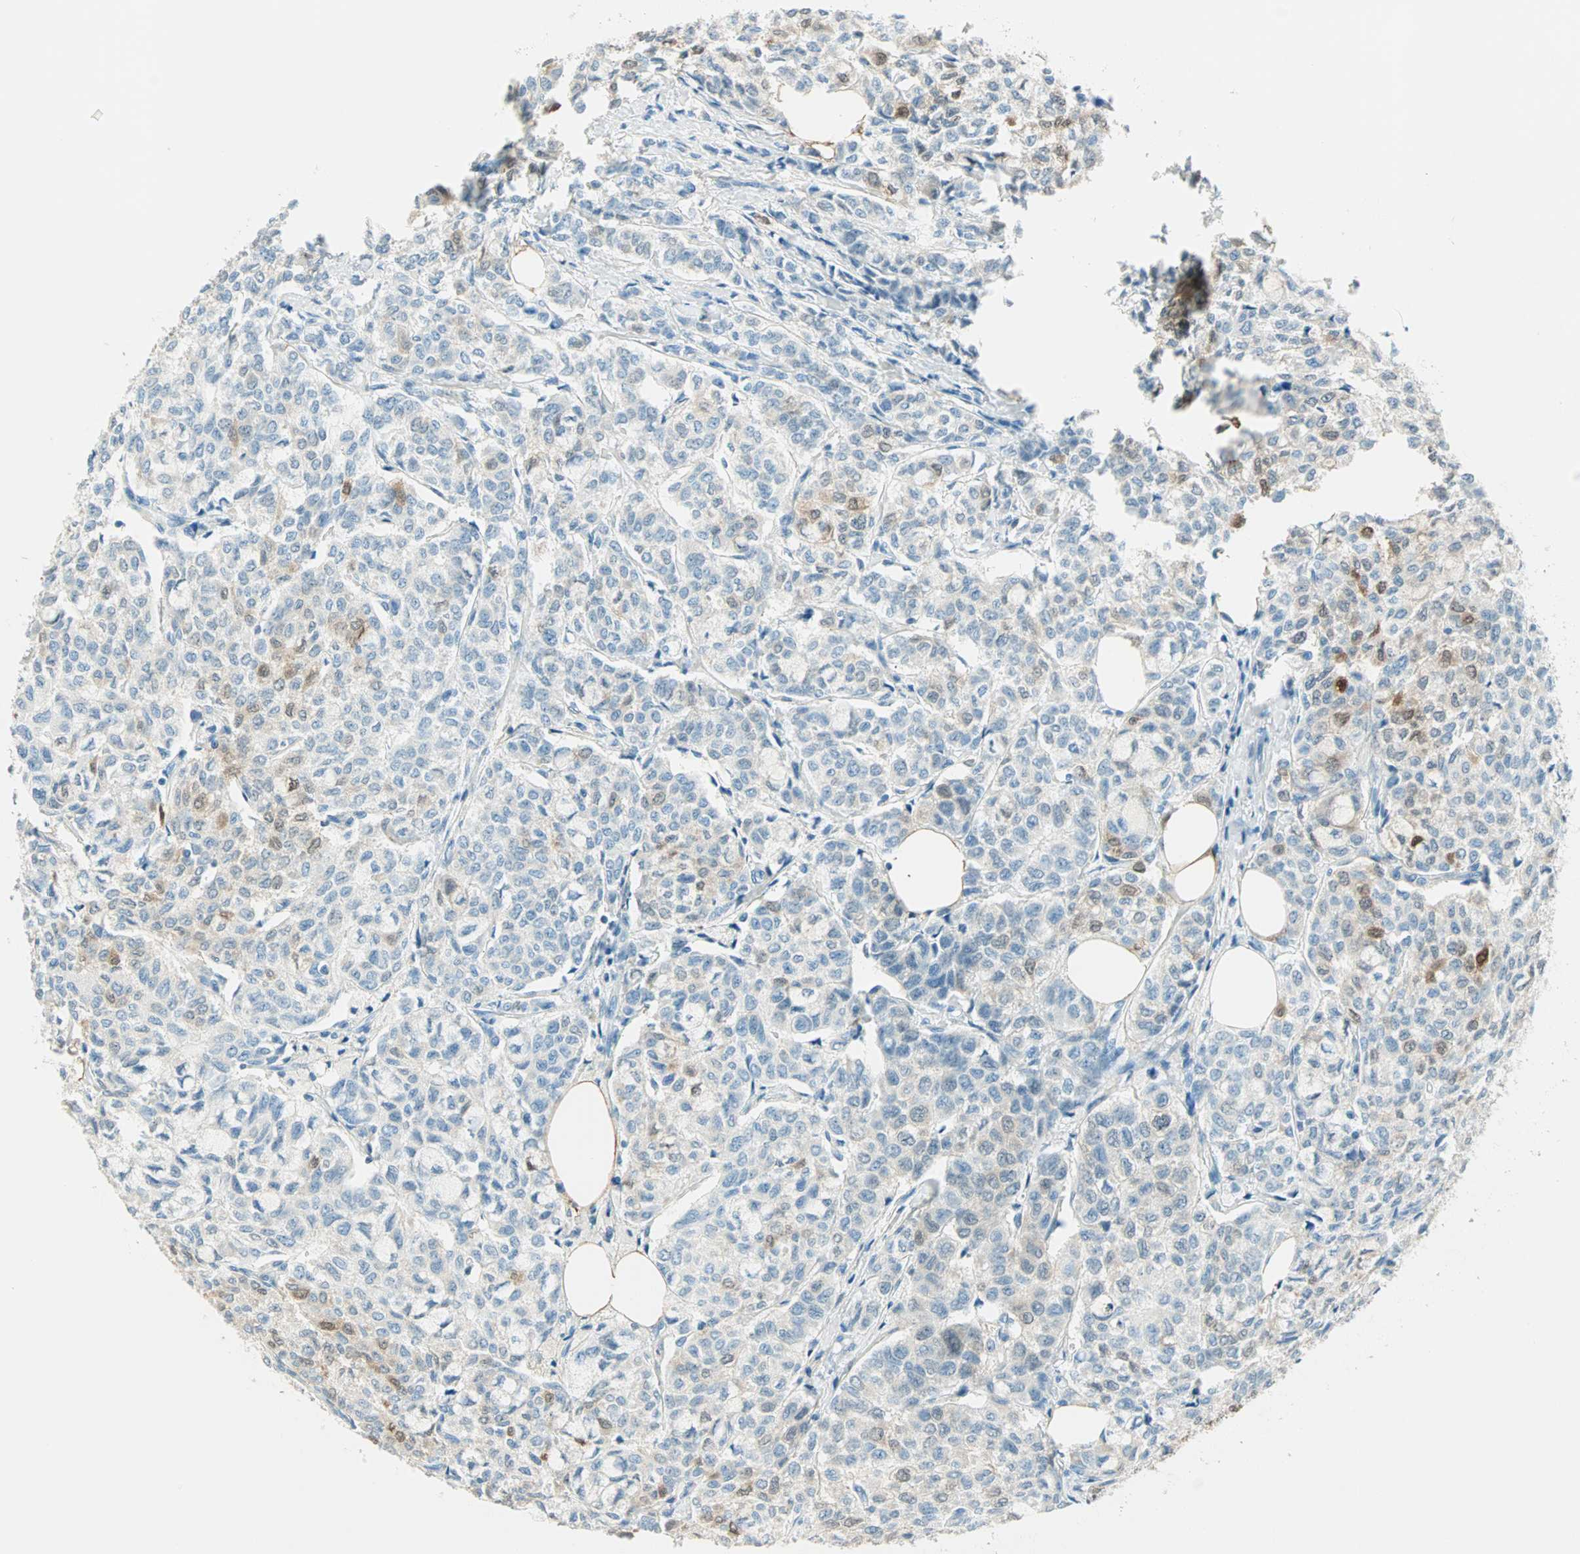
{"staining": {"intensity": "moderate", "quantity": "<25%", "location": "cytoplasmic/membranous,nuclear"}, "tissue": "breast cancer", "cell_type": "Tumor cells", "image_type": "cancer", "snomed": [{"axis": "morphology", "description": "Lobular carcinoma"}, {"axis": "topography", "description": "Breast"}], "caption": "Protein staining of breast lobular carcinoma tissue shows moderate cytoplasmic/membranous and nuclear expression in approximately <25% of tumor cells.", "gene": "S100A1", "patient": {"sex": "female", "age": 60}}